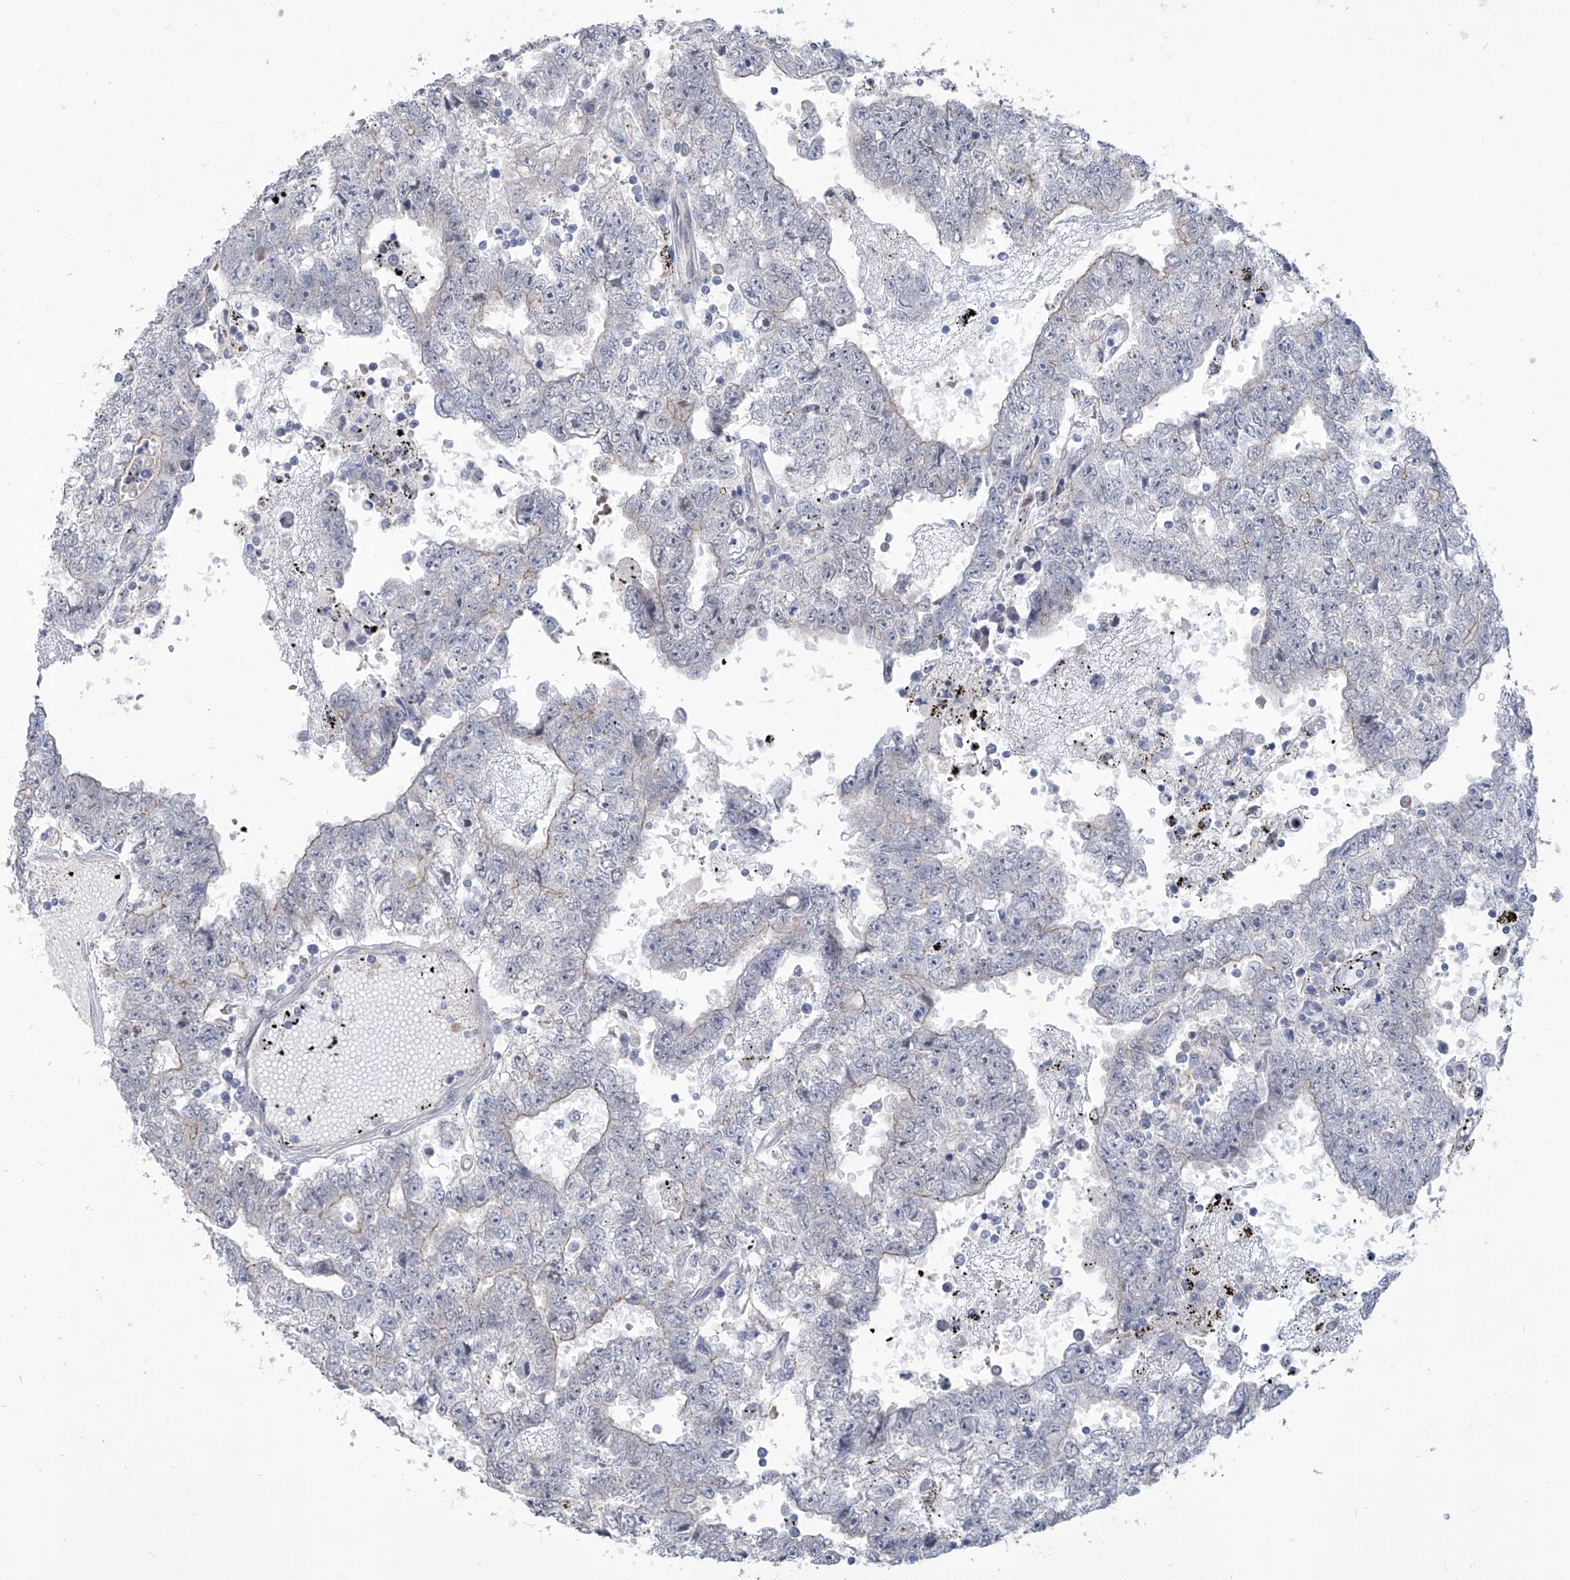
{"staining": {"intensity": "negative", "quantity": "none", "location": "none"}, "tissue": "testis cancer", "cell_type": "Tumor cells", "image_type": "cancer", "snomed": [{"axis": "morphology", "description": "Carcinoma, Embryonal, NOS"}, {"axis": "topography", "description": "Testis"}], "caption": "This is a micrograph of IHC staining of testis cancer (embryonal carcinoma), which shows no positivity in tumor cells. The staining was performed using DAB to visualize the protein expression in brown, while the nuclei were stained in blue with hematoxylin (Magnification: 20x).", "gene": "LRRC1", "patient": {"sex": "male", "age": 25}}